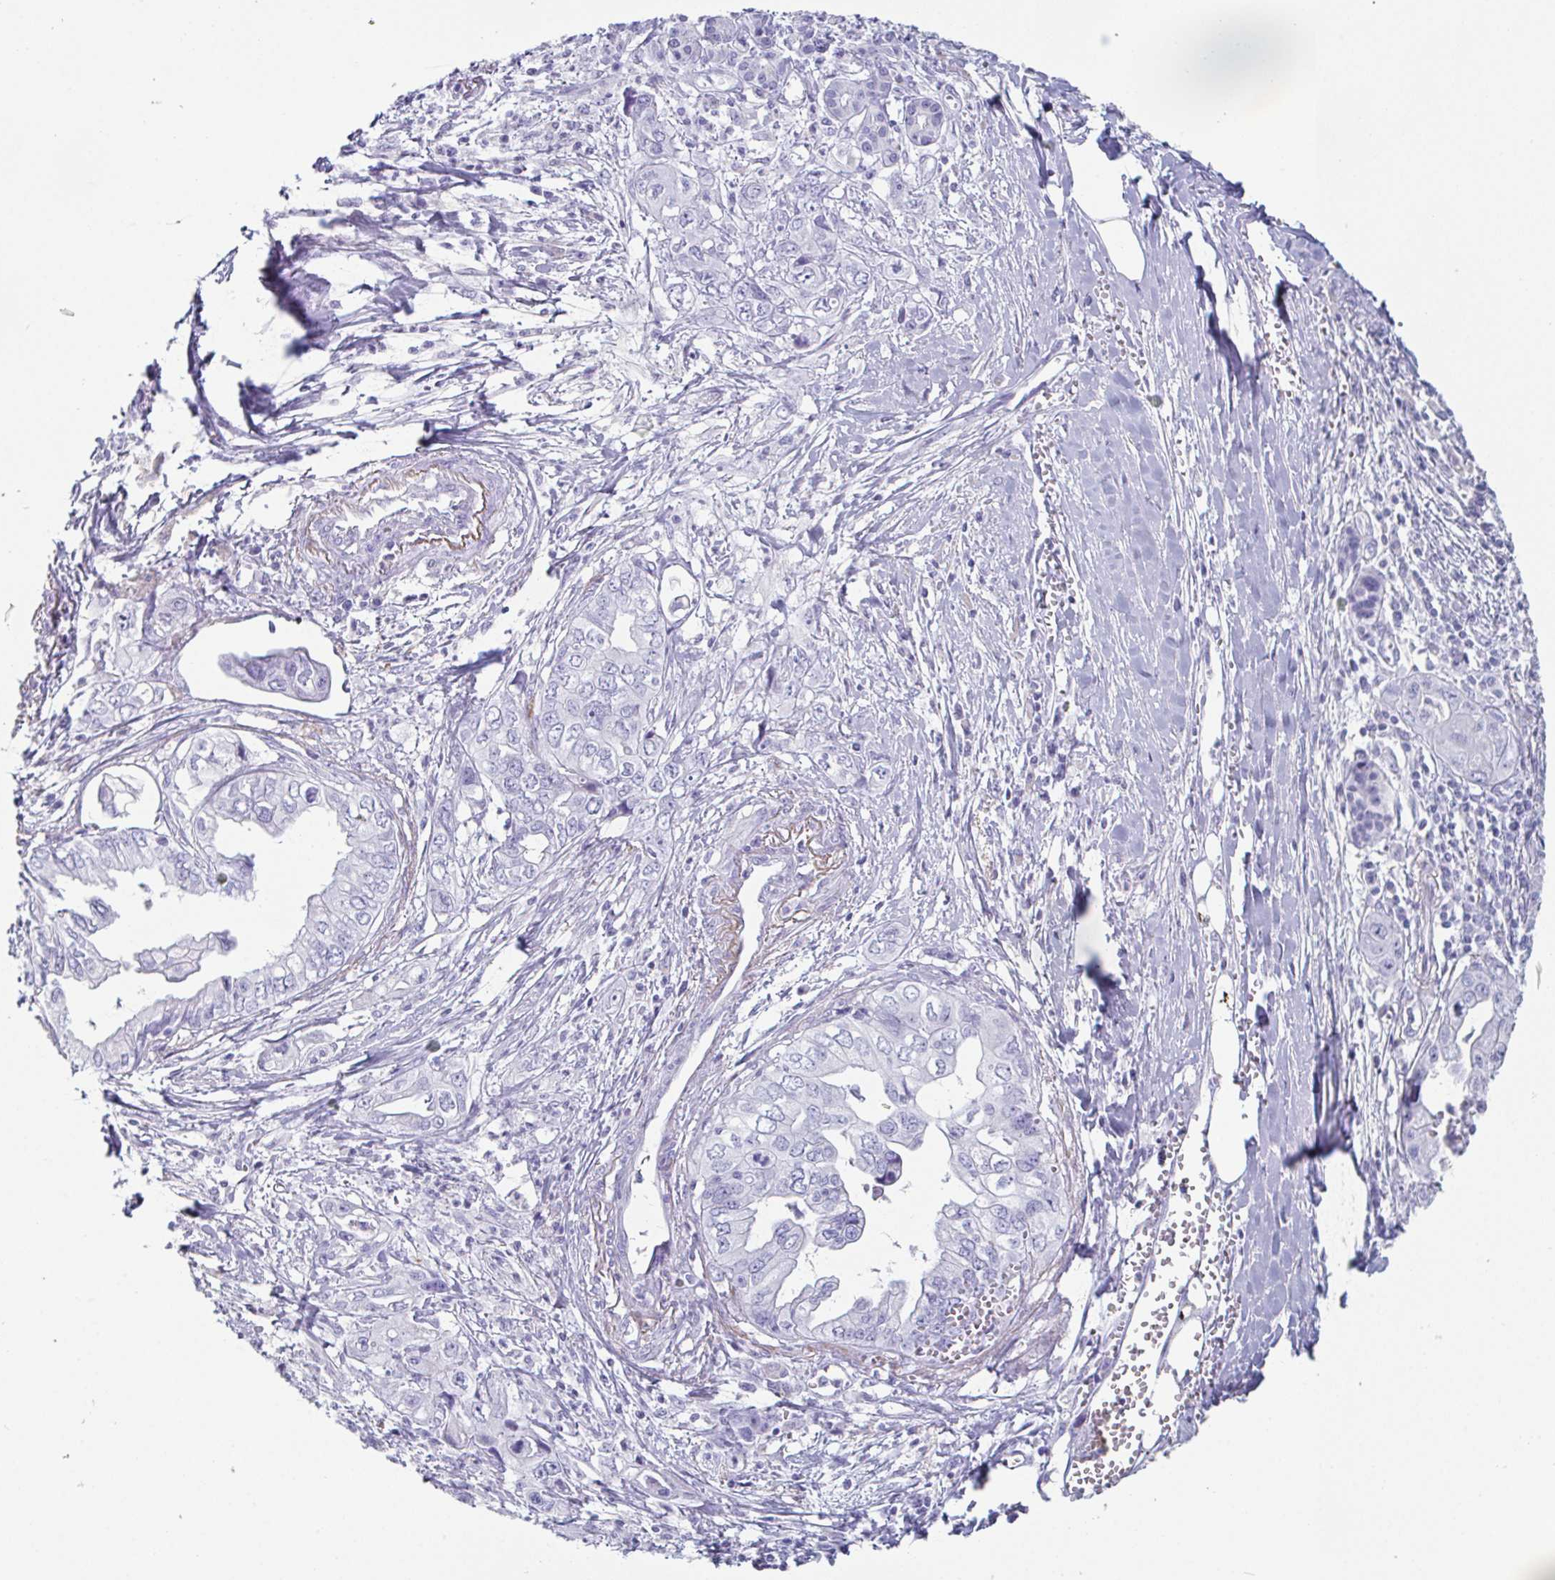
{"staining": {"intensity": "negative", "quantity": "none", "location": "none"}, "tissue": "pancreatic cancer", "cell_type": "Tumor cells", "image_type": "cancer", "snomed": [{"axis": "morphology", "description": "Adenocarcinoma, NOS"}, {"axis": "topography", "description": "Pancreas"}], "caption": "IHC of pancreatic cancer displays no positivity in tumor cells. (DAB (3,3'-diaminobenzidine) immunohistochemistry (IHC) visualized using brightfield microscopy, high magnification).", "gene": "CREG2", "patient": {"sex": "male", "age": 68}}